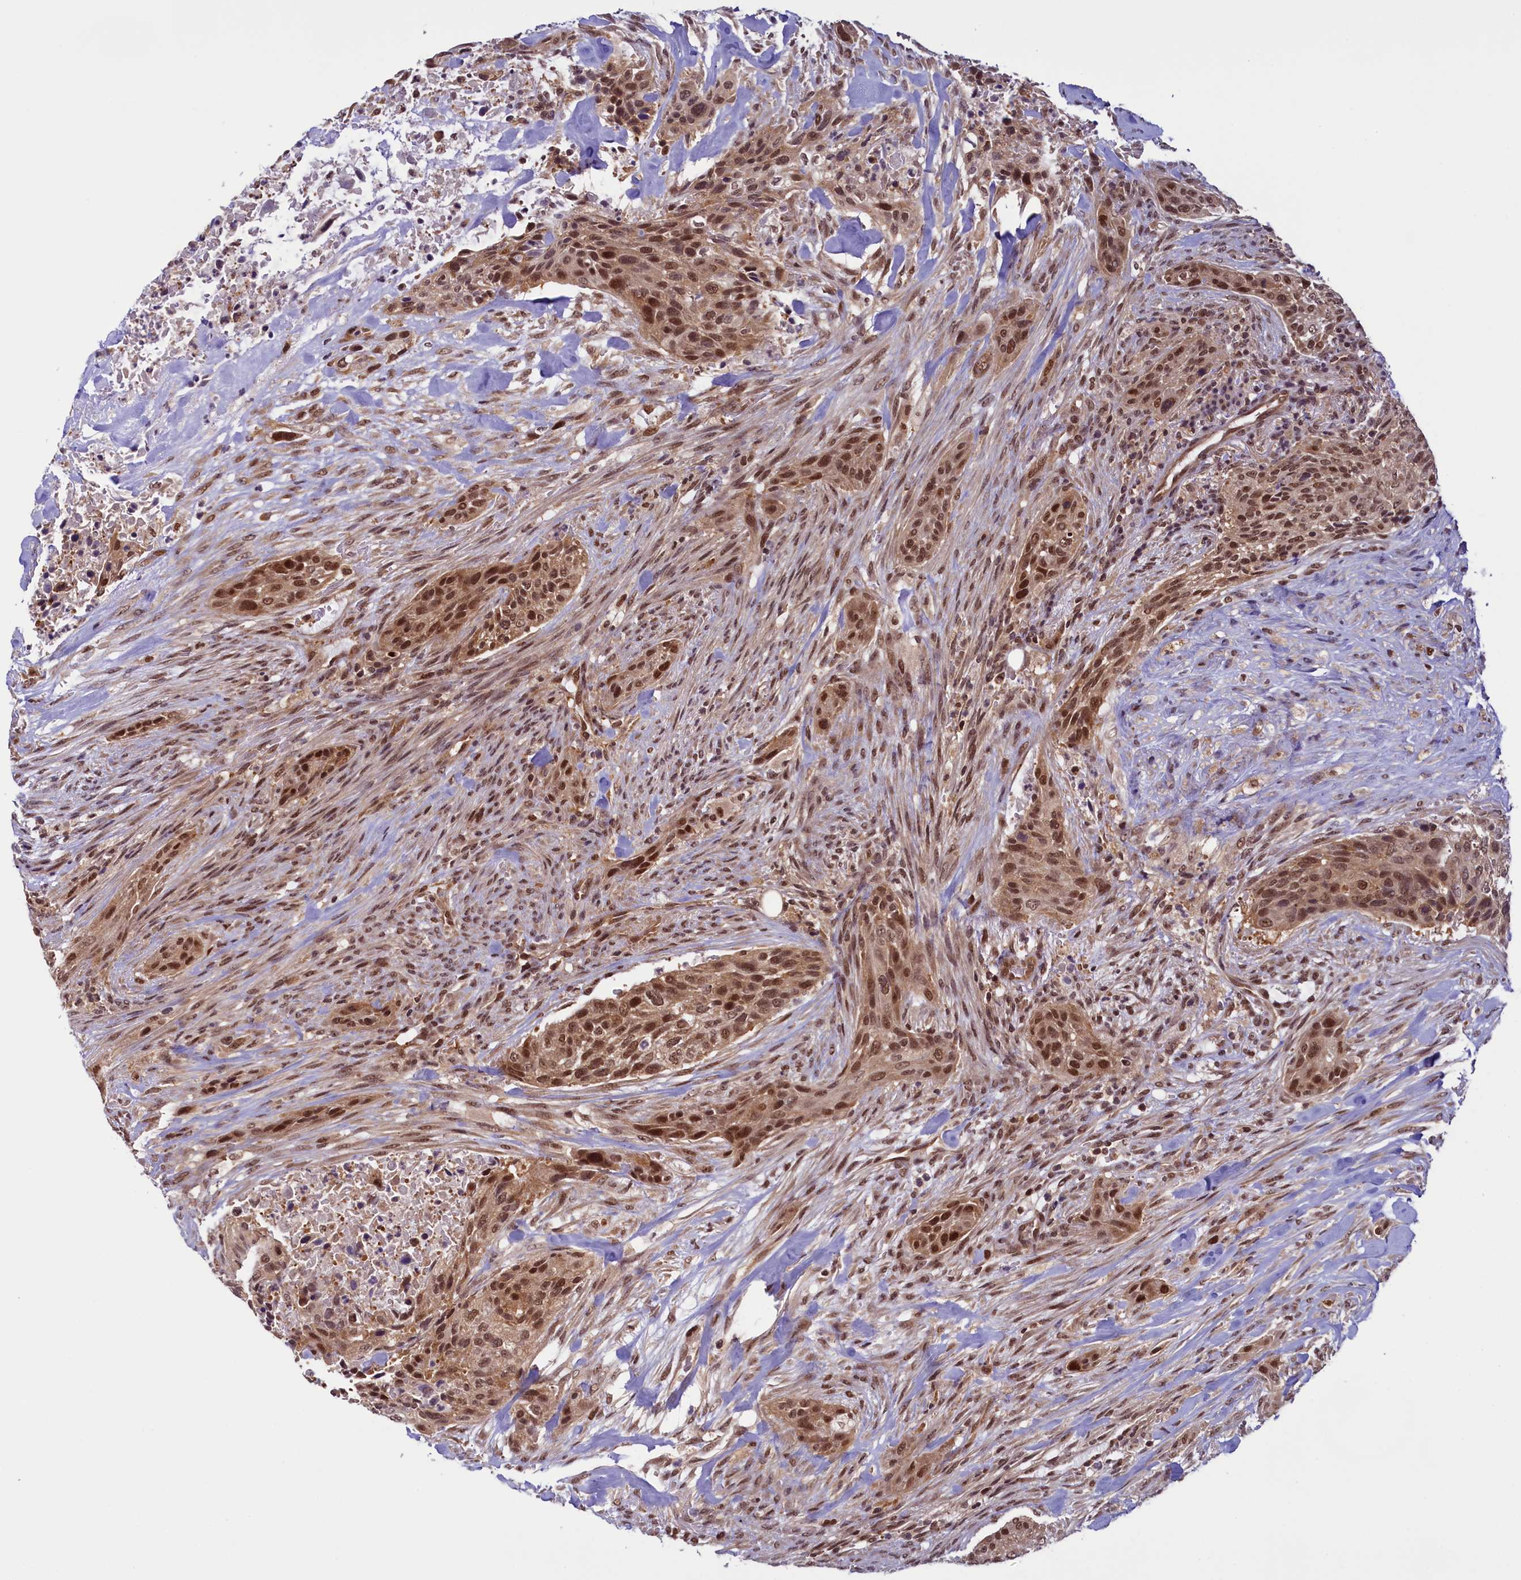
{"staining": {"intensity": "moderate", "quantity": ">75%", "location": "cytoplasmic/membranous,nuclear"}, "tissue": "urothelial cancer", "cell_type": "Tumor cells", "image_type": "cancer", "snomed": [{"axis": "morphology", "description": "Urothelial carcinoma, High grade"}, {"axis": "topography", "description": "Urinary bladder"}], "caption": "Moderate cytoplasmic/membranous and nuclear staining is seen in about >75% of tumor cells in urothelial carcinoma (high-grade). (Stains: DAB in brown, nuclei in blue, Microscopy: brightfield microscopy at high magnification).", "gene": "SLC7A6OS", "patient": {"sex": "male", "age": 35}}